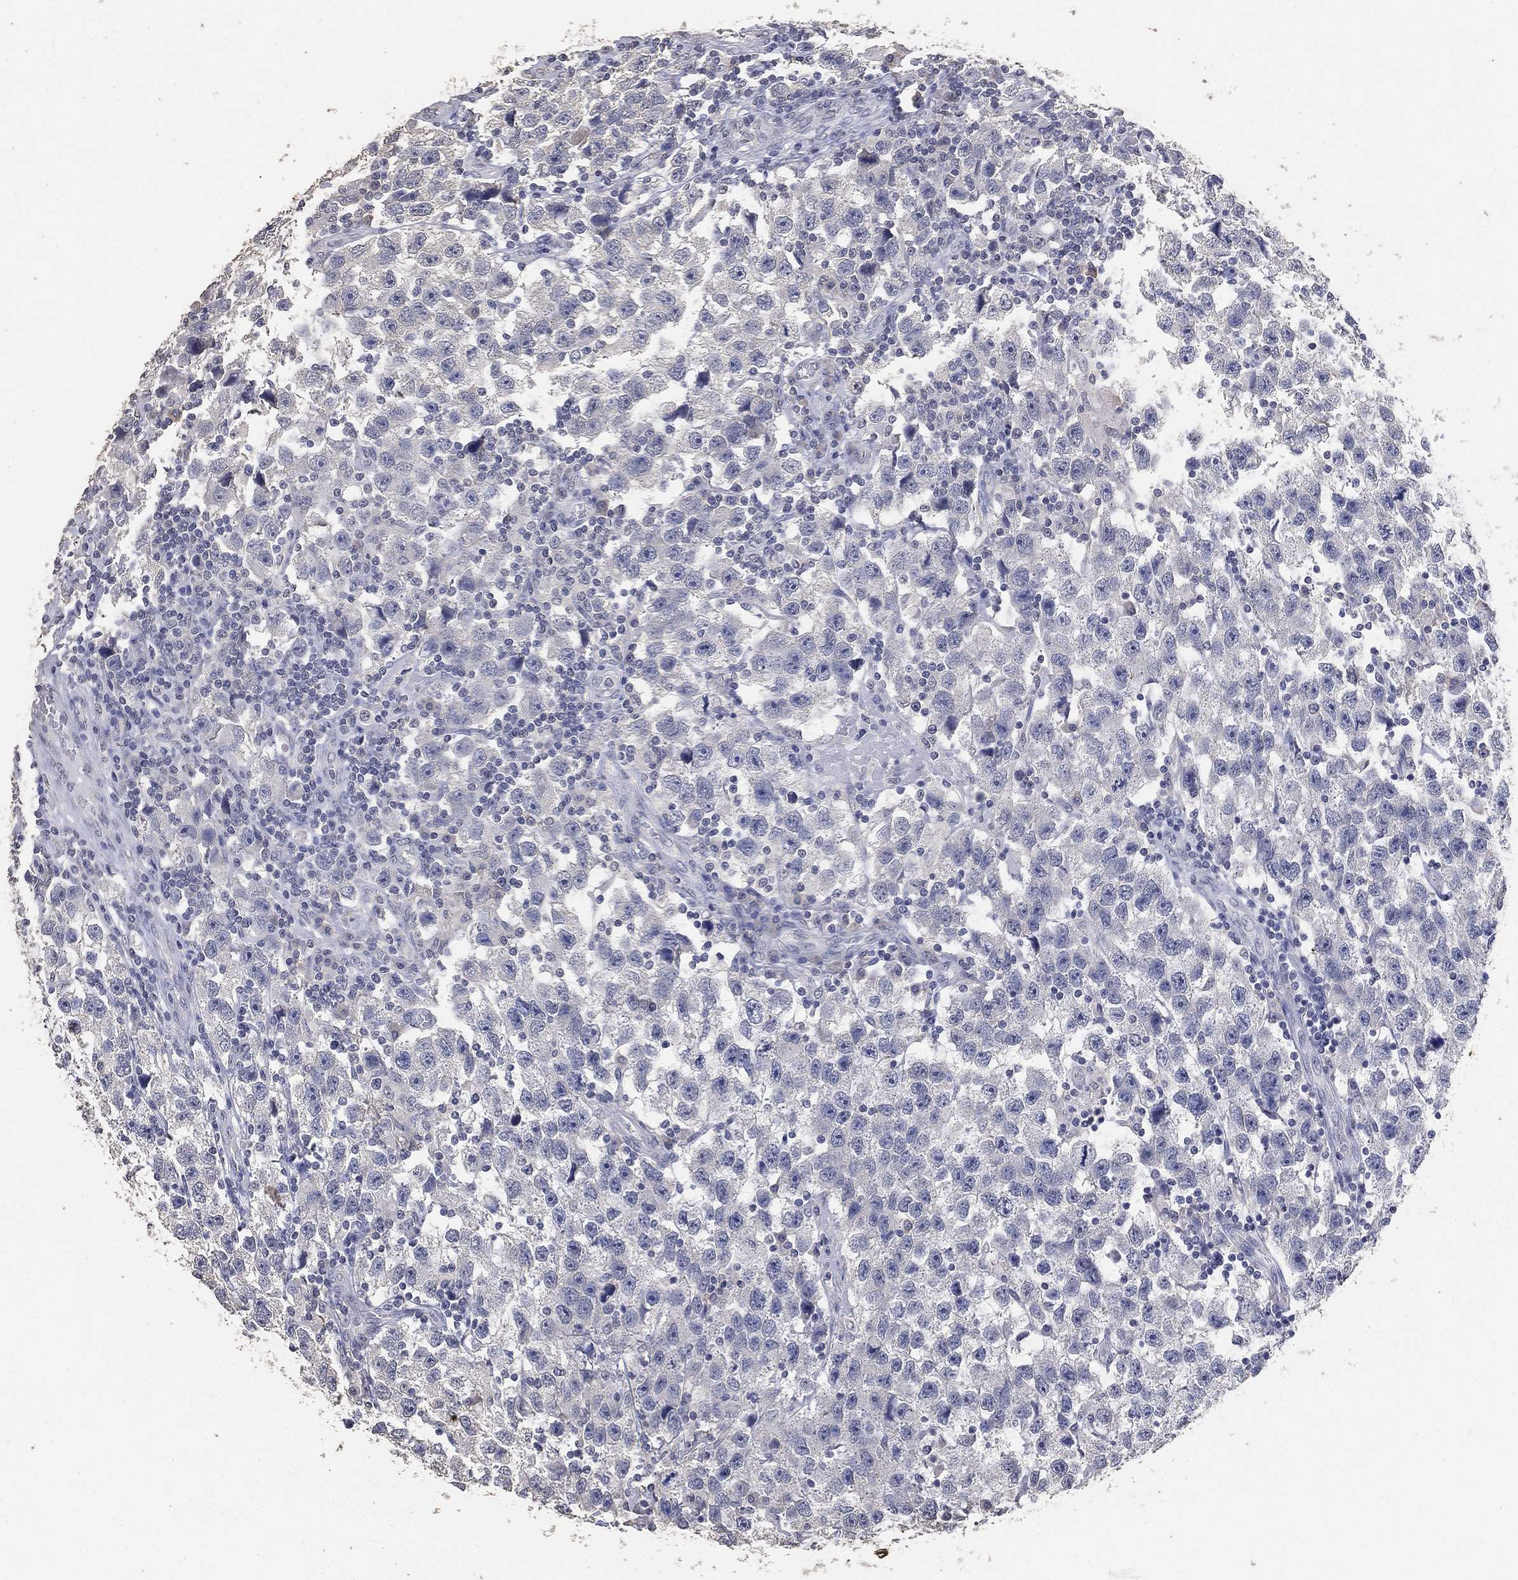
{"staining": {"intensity": "negative", "quantity": "none", "location": "none"}, "tissue": "testis cancer", "cell_type": "Tumor cells", "image_type": "cancer", "snomed": [{"axis": "morphology", "description": "Seminoma, NOS"}, {"axis": "topography", "description": "Testis"}], "caption": "IHC image of human testis cancer (seminoma) stained for a protein (brown), which demonstrates no expression in tumor cells. (Brightfield microscopy of DAB immunohistochemistry at high magnification).", "gene": "DSG1", "patient": {"sex": "male", "age": 26}}